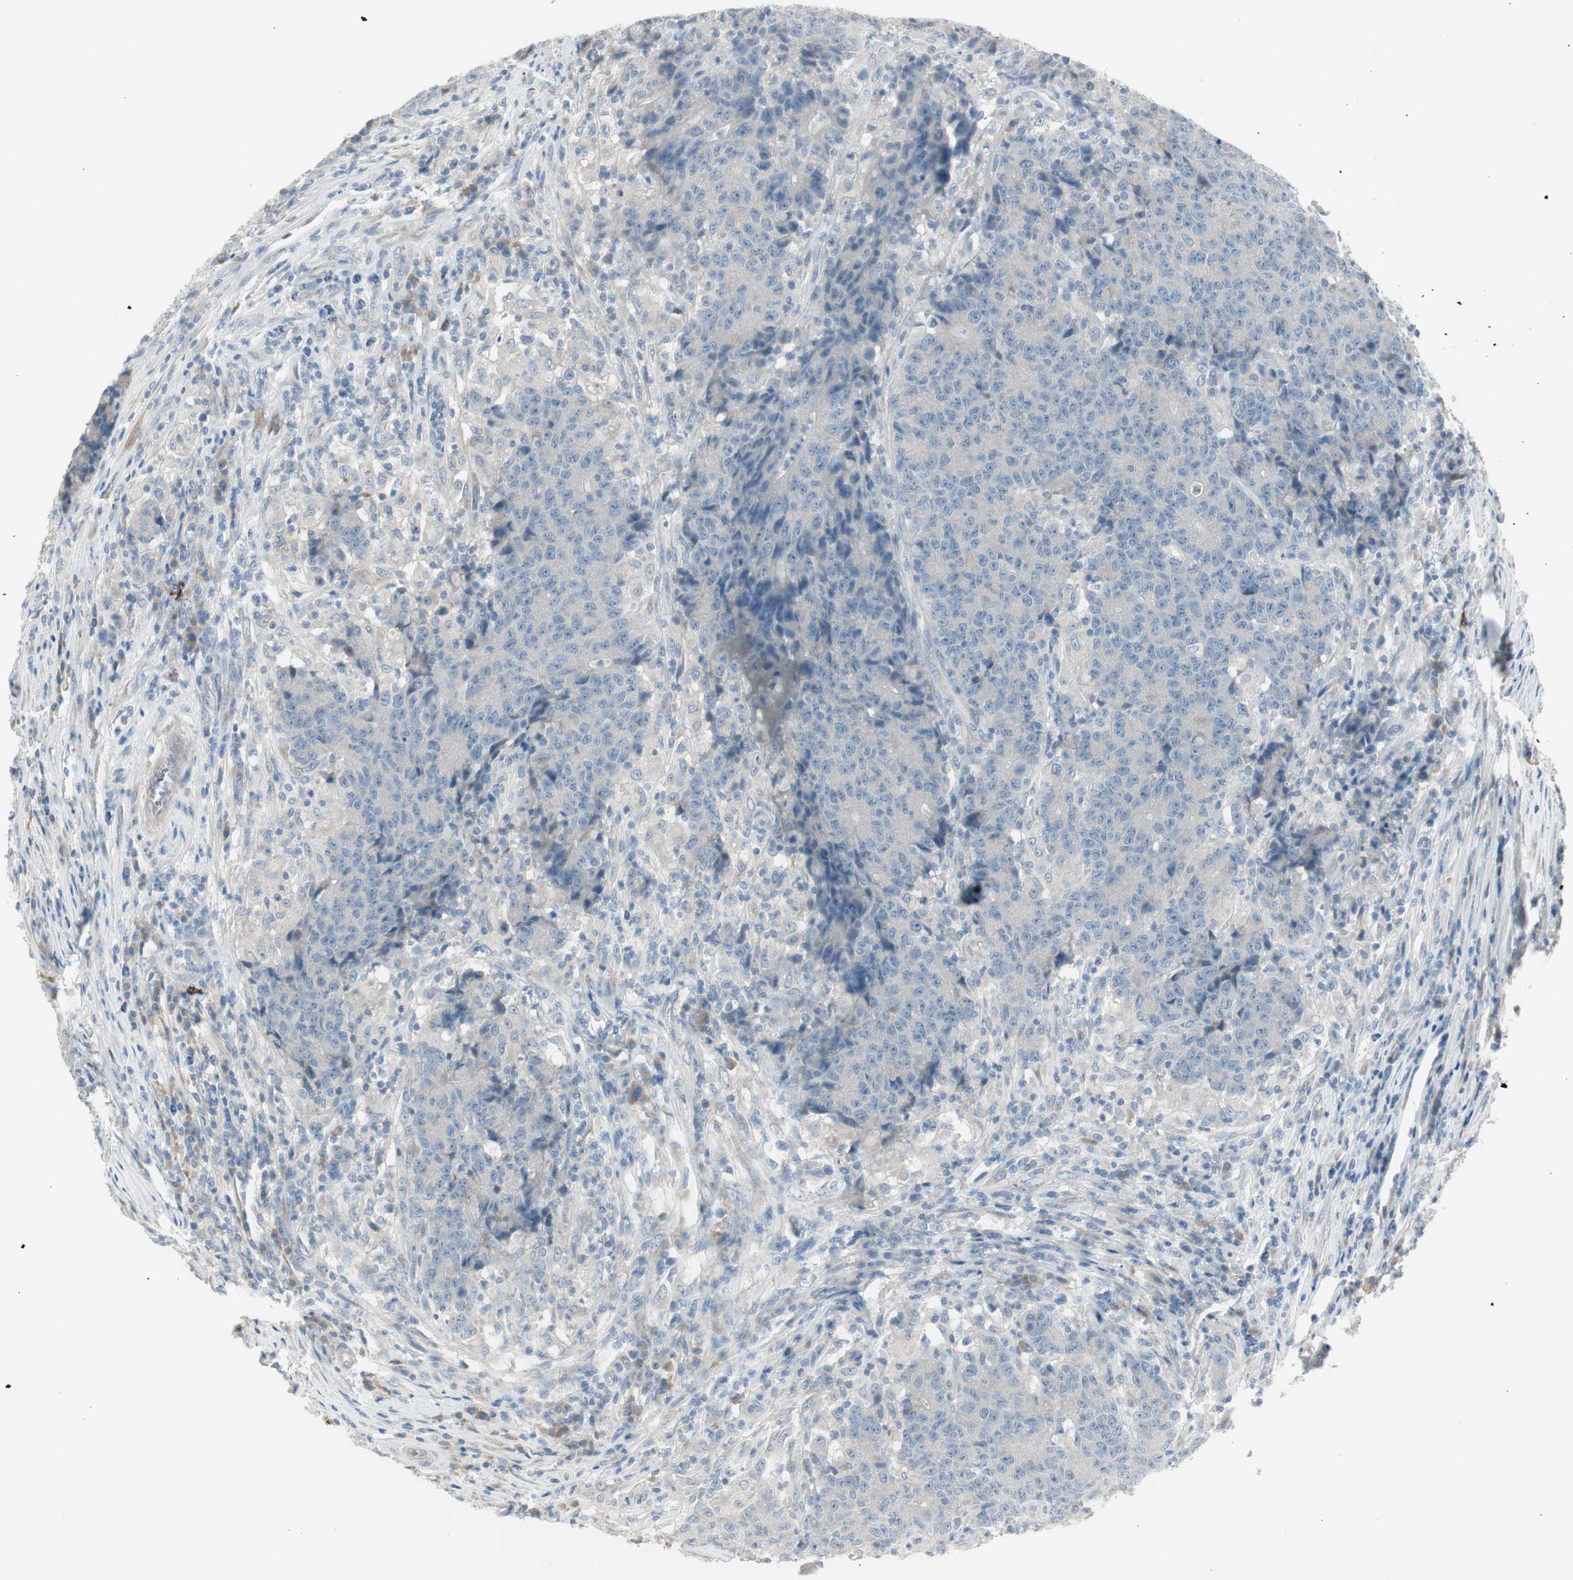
{"staining": {"intensity": "negative", "quantity": "none", "location": "none"}, "tissue": "colorectal cancer", "cell_type": "Tumor cells", "image_type": "cancer", "snomed": [{"axis": "morphology", "description": "Normal tissue, NOS"}, {"axis": "morphology", "description": "Adenocarcinoma, NOS"}, {"axis": "topography", "description": "Colon"}], "caption": "Human colorectal adenocarcinoma stained for a protein using immunohistochemistry (IHC) displays no expression in tumor cells.", "gene": "MAPRE3", "patient": {"sex": "female", "age": 75}}